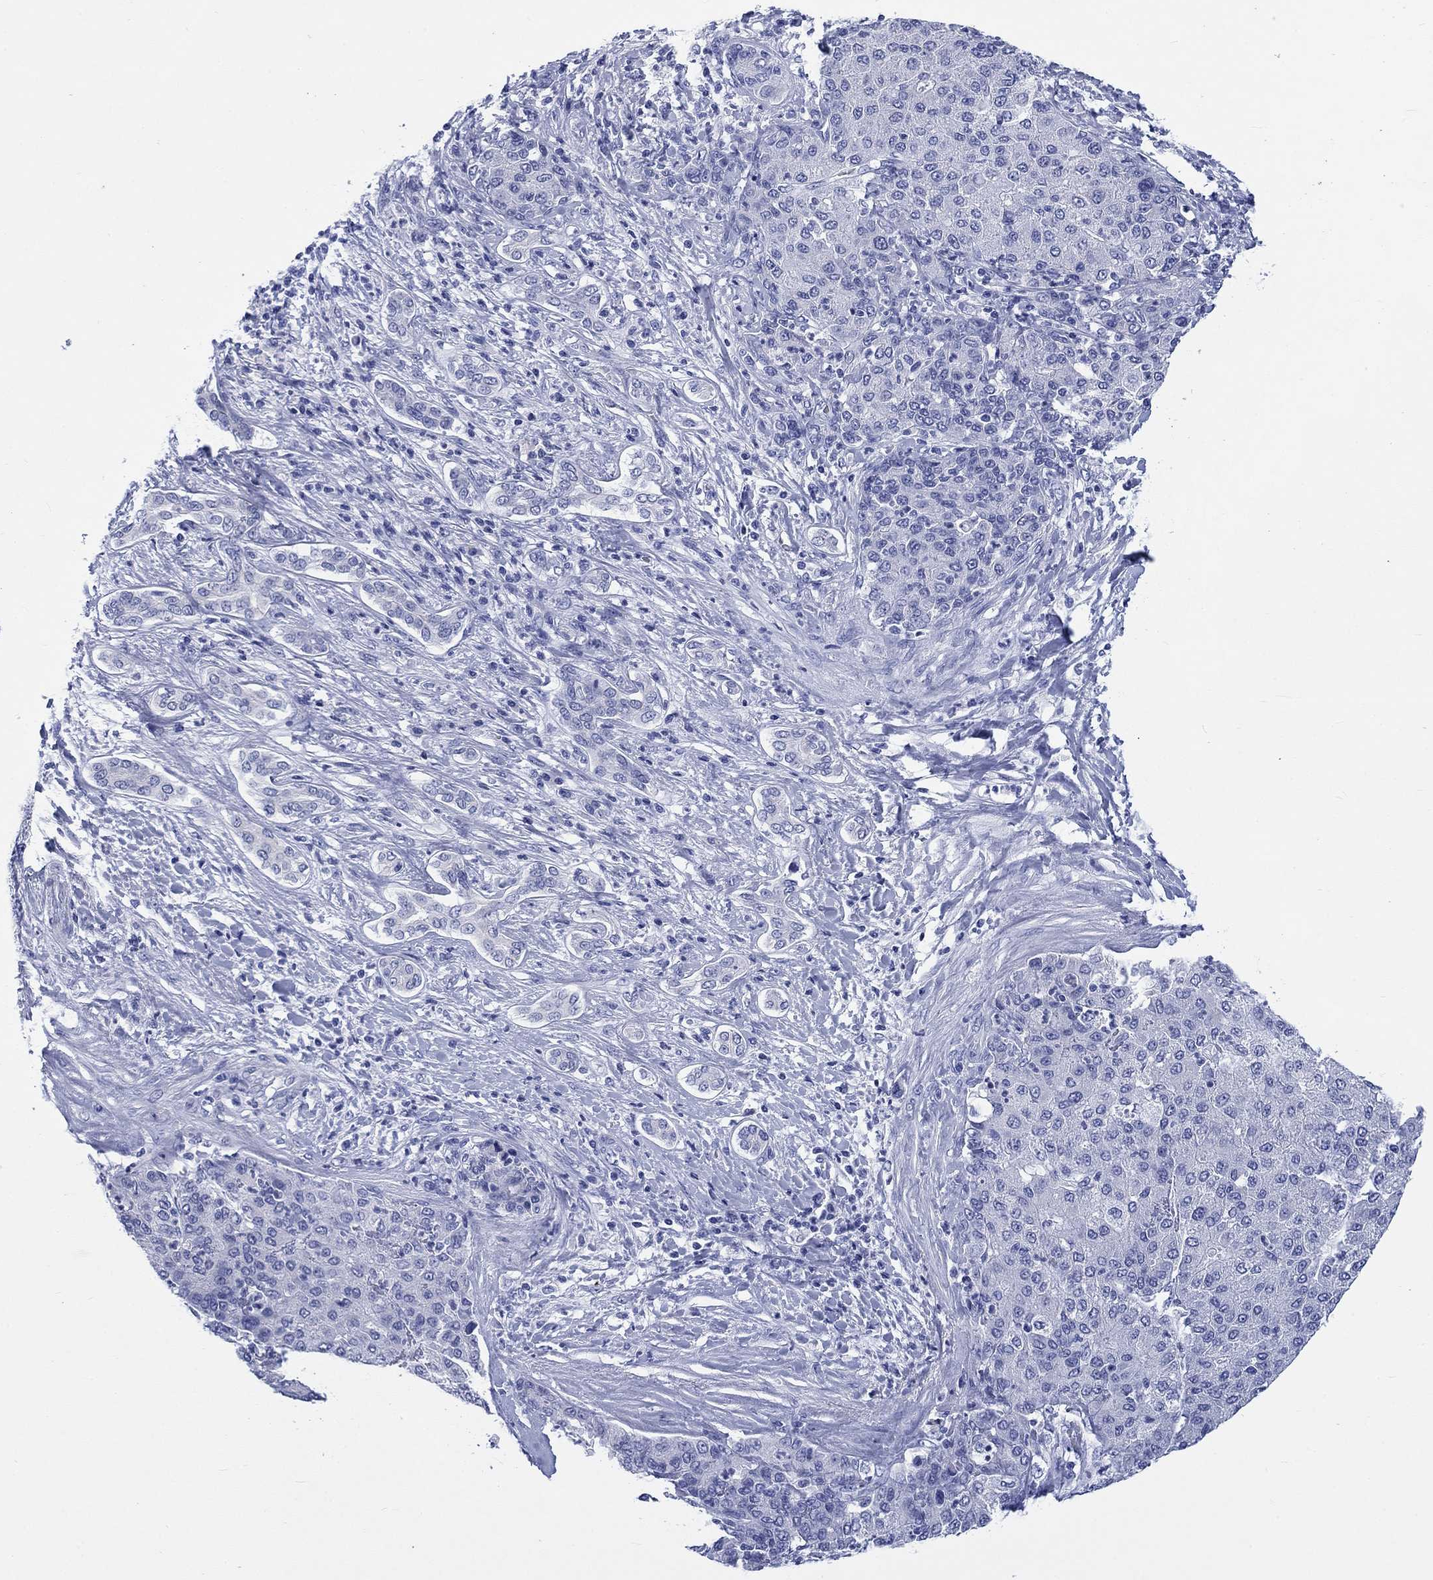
{"staining": {"intensity": "negative", "quantity": "none", "location": "none"}, "tissue": "liver cancer", "cell_type": "Tumor cells", "image_type": "cancer", "snomed": [{"axis": "morphology", "description": "Carcinoma, Hepatocellular, NOS"}, {"axis": "topography", "description": "Liver"}], "caption": "High power microscopy photomicrograph of an immunohistochemistry (IHC) photomicrograph of liver cancer, revealing no significant expression in tumor cells. (DAB (3,3'-diaminobenzidine) immunohistochemistry (IHC) visualized using brightfield microscopy, high magnification).", "gene": "KRT76", "patient": {"sex": "male", "age": 65}}